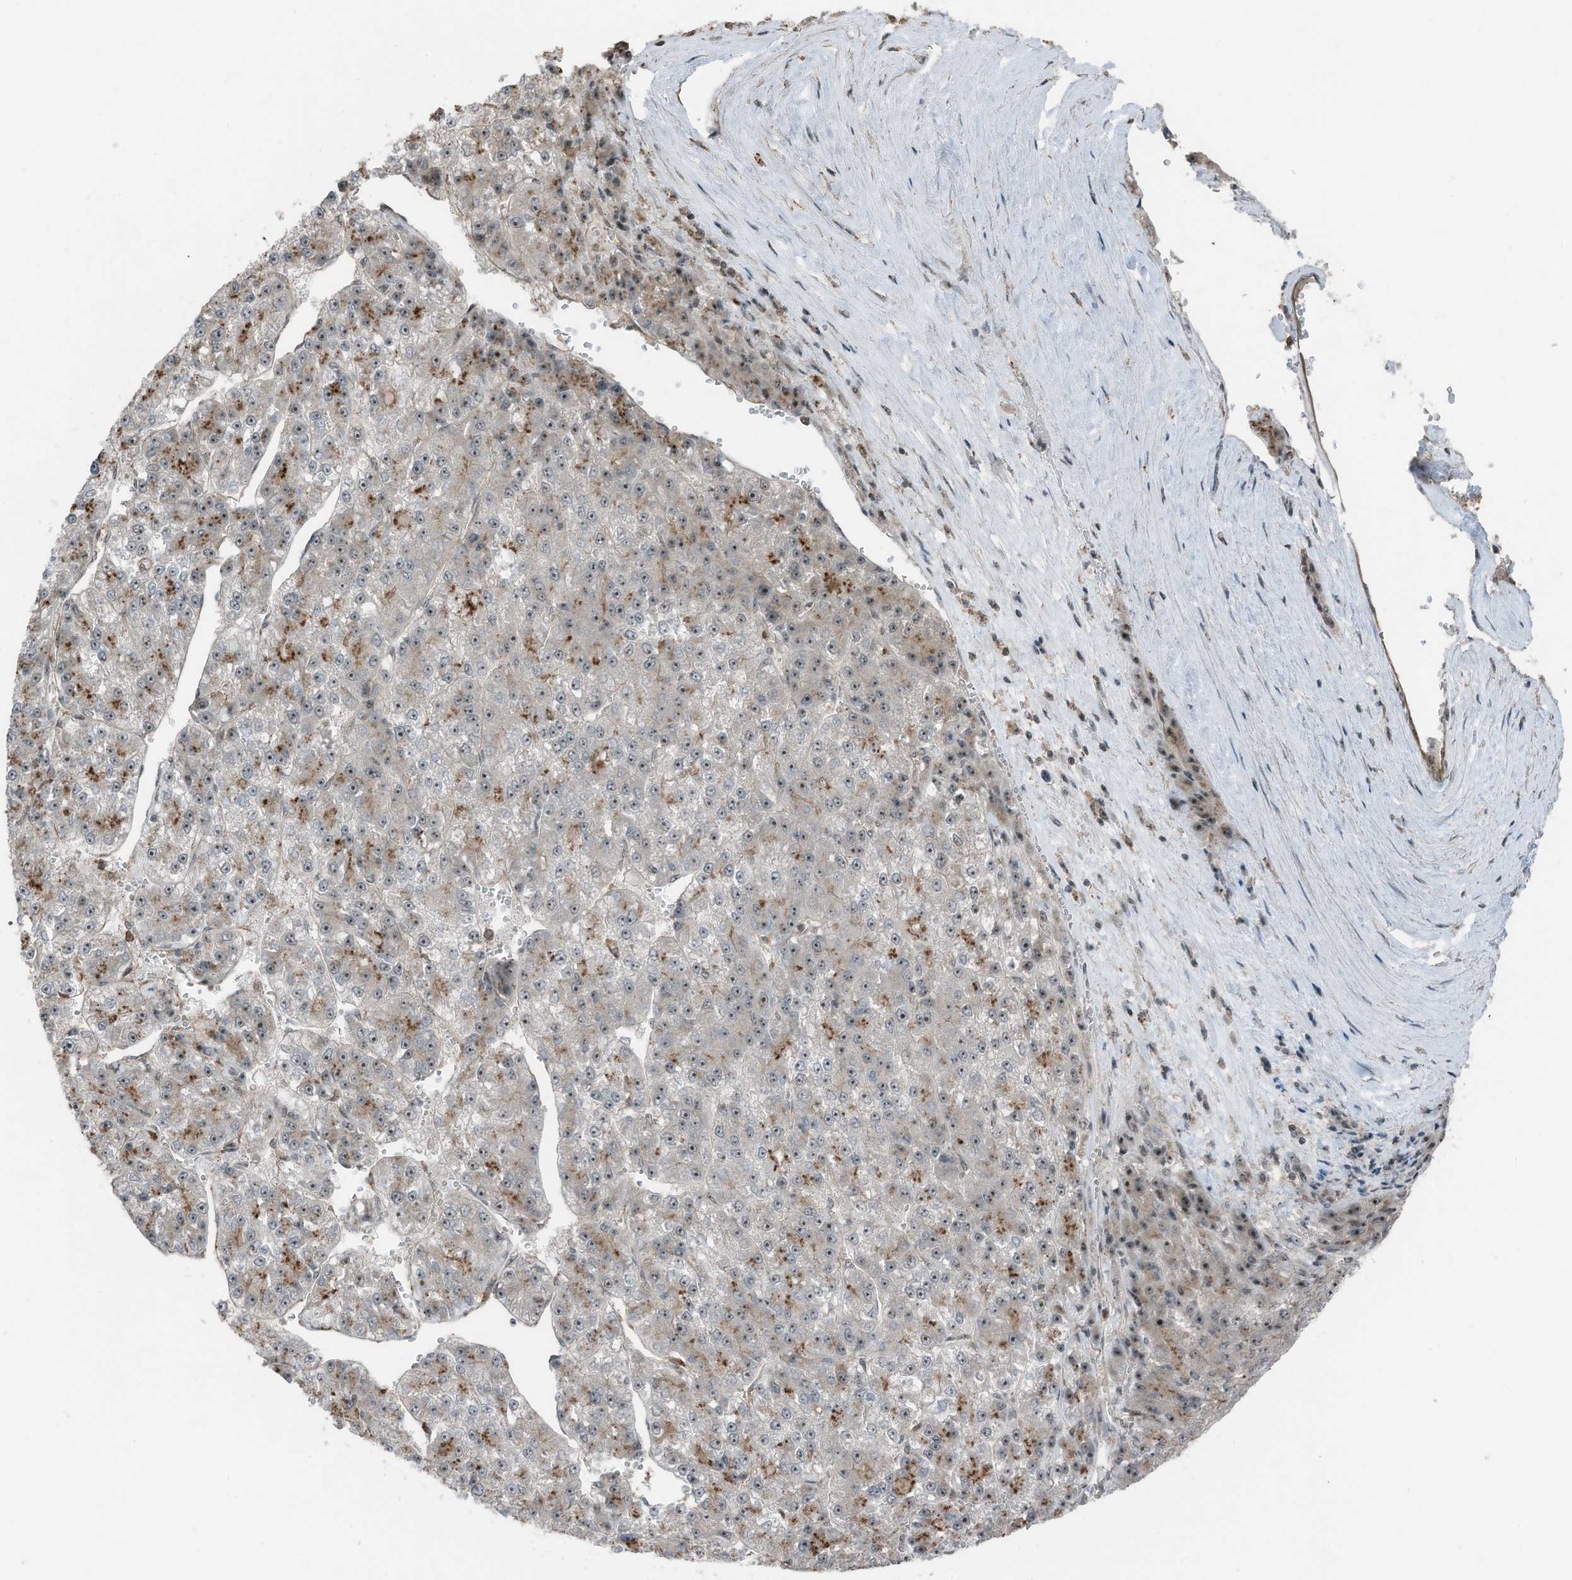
{"staining": {"intensity": "moderate", "quantity": ">75%", "location": "nuclear"}, "tissue": "liver cancer", "cell_type": "Tumor cells", "image_type": "cancer", "snomed": [{"axis": "morphology", "description": "Carcinoma, Hepatocellular, NOS"}, {"axis": "topography", "description": "Liver"}], "caption": "Protein staining of liver cancer (hepatocellular carcinoma) tissue shows moderate nuclear staining in approximately >75% of tumor cells.", "gene": "UTP3", "patient": {"sex": "female", "age": 73}}